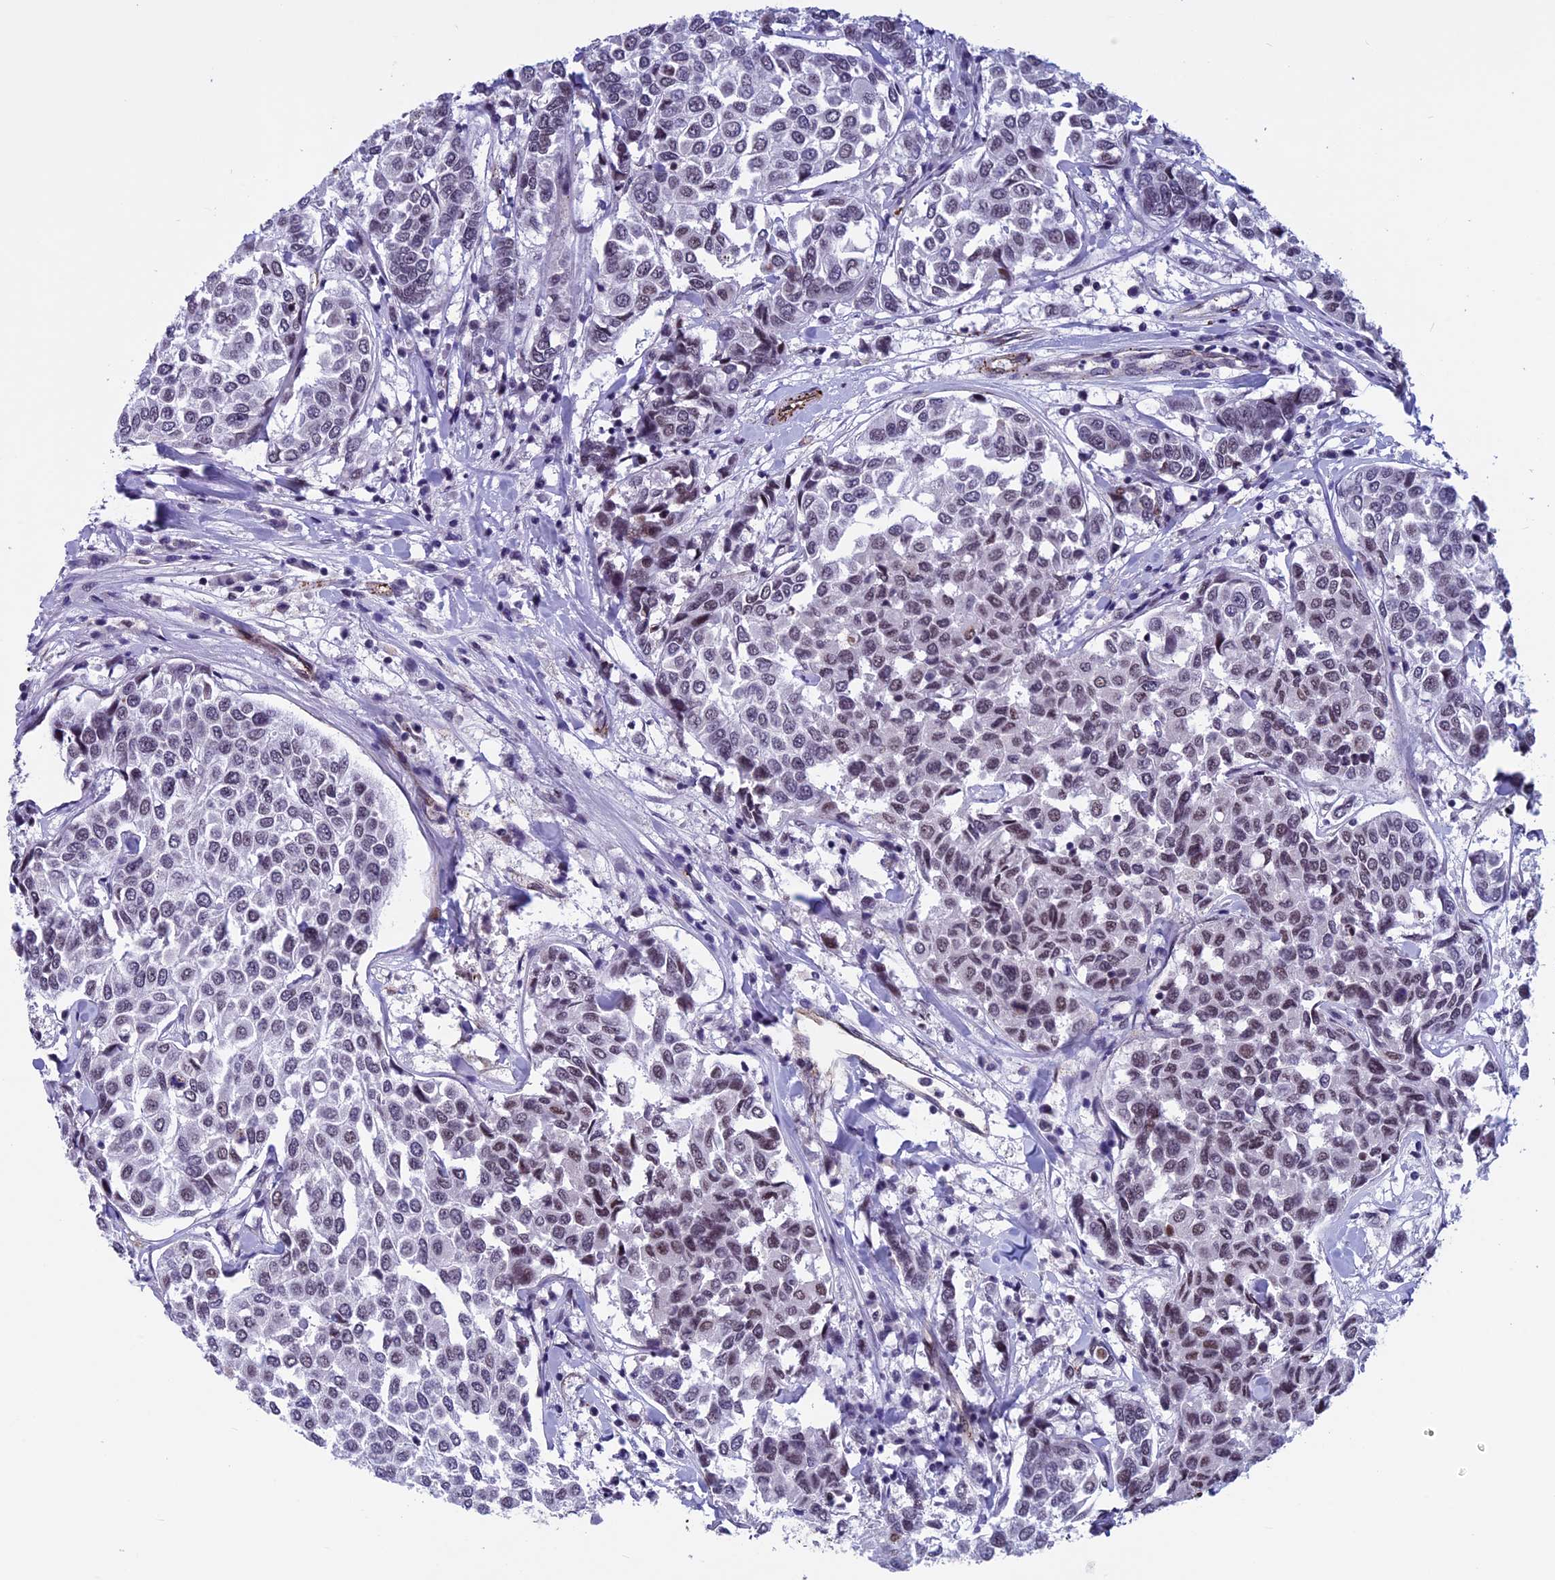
{"staining": {"intensity": "weak", "quantity": "25%-75%", "location": "nuclear"}, "tissue": "breast cancer", "cell_type": "Tumor cells", "image_type": "cancer", "snomed": [{"axis": "morphology", "description": "Duct carcinoma"}, {"axis": "topography", "description": "Breast"}], "caption": "Breast cancer tissue demonstrates weak nuclear staining in approximately 25%-75% of tumor cells, visualized by immunohistochemistry.", "gene": "NIPBL", "patient": {"sex": "female", "age": 55}}